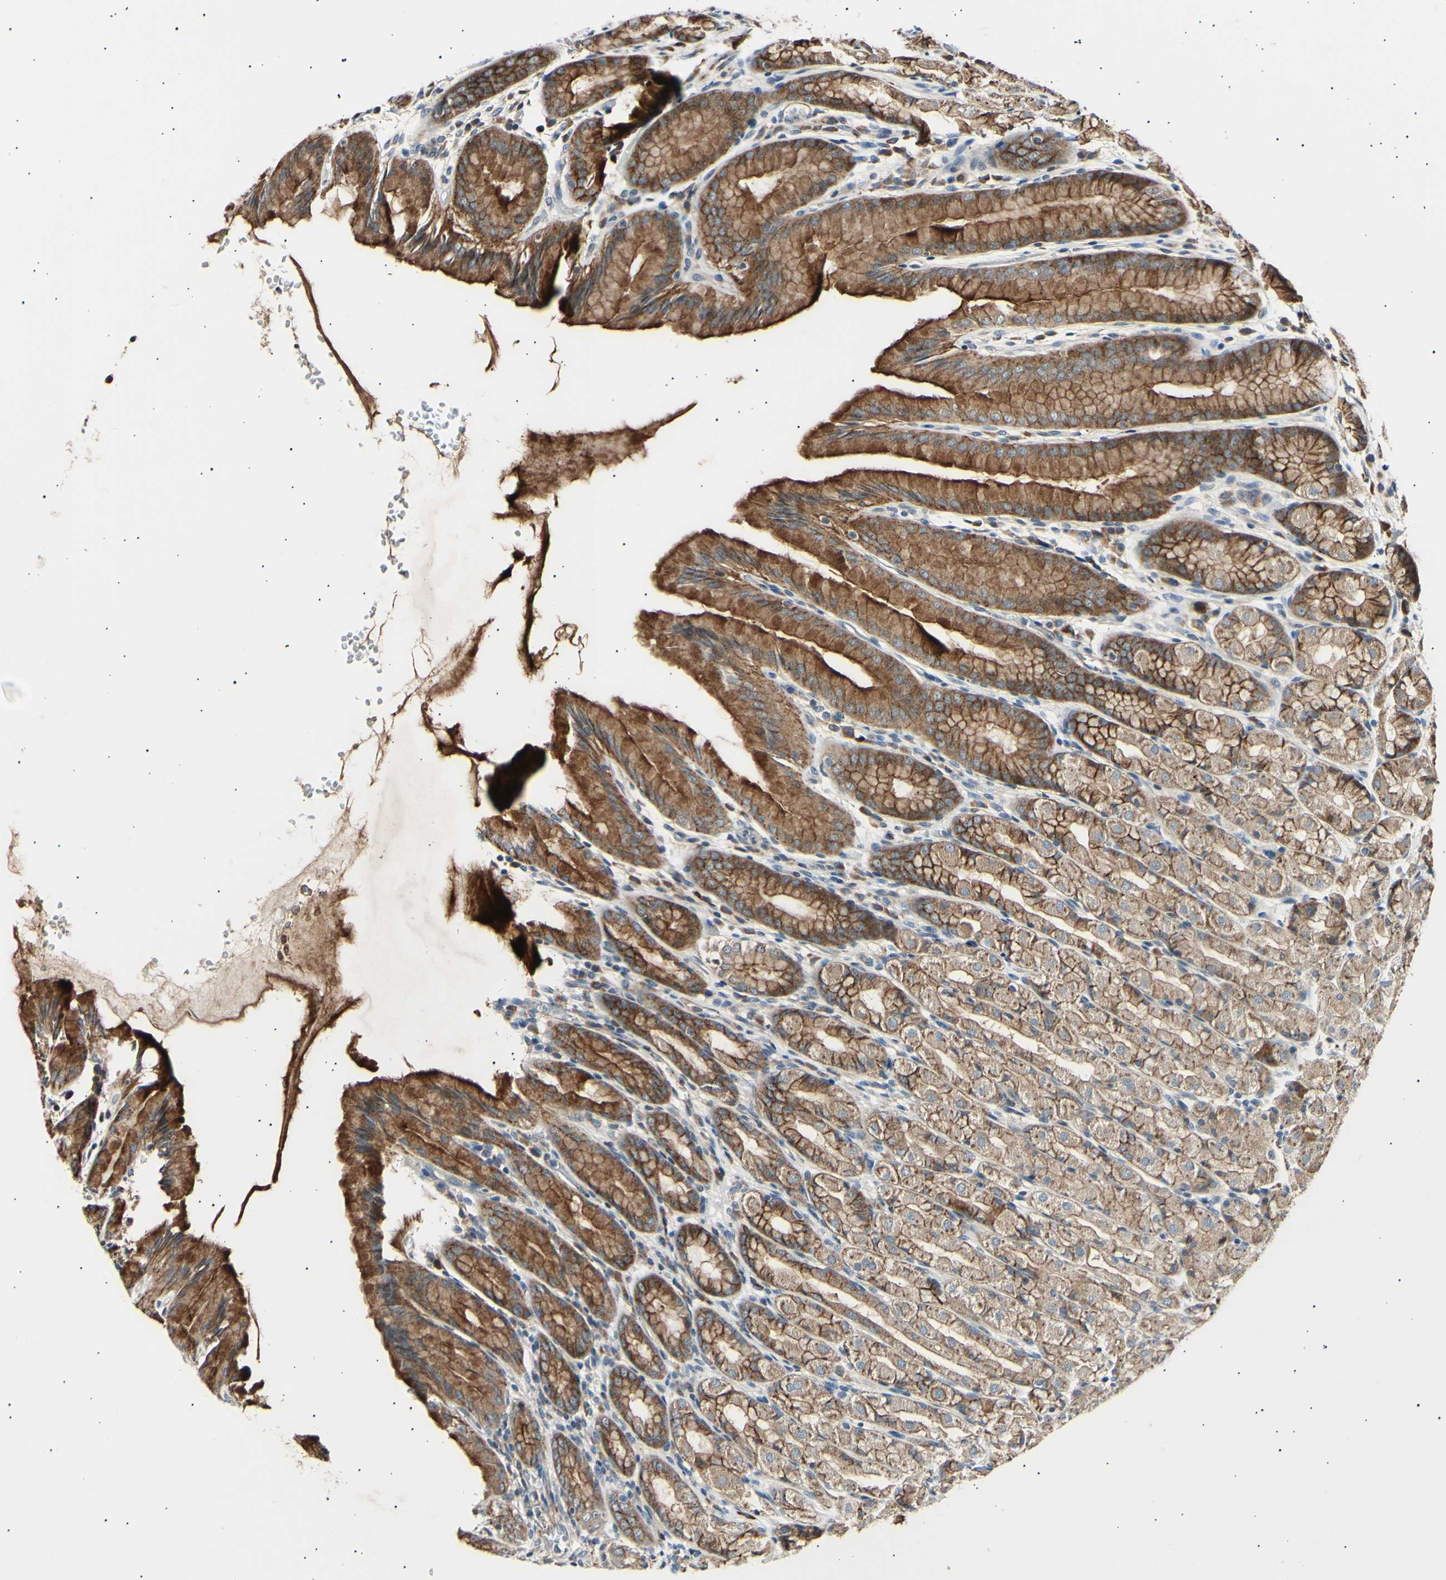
{"staining": {"intensity": "moderate", "quantity": ">75%", "location": "cytoplasmic/membranous"}, "tissue": "stomach", "cell_type": "Glandular cells", "image_type": "normal", "snomed": [{"axis": "morphology", "description": "Normal tissue, NOS"}, {"axis": "topography", "description": "Stomach, upper"}], "caption": "Immunohistochemistry (IHC) staining of normal stomach, which demonstrates medium levels of moderate cytoplasmic/membranous positivity in about >75% of glandular cells indicating moderate cytoplasmic/membranous protein positivity. The staining was performed using DAB (brown) for protein detection and nuclei were counterstained in hematoxylin (blue).", "gene": "ITGA6", "patient": {"sex": "male", "age": 68}}